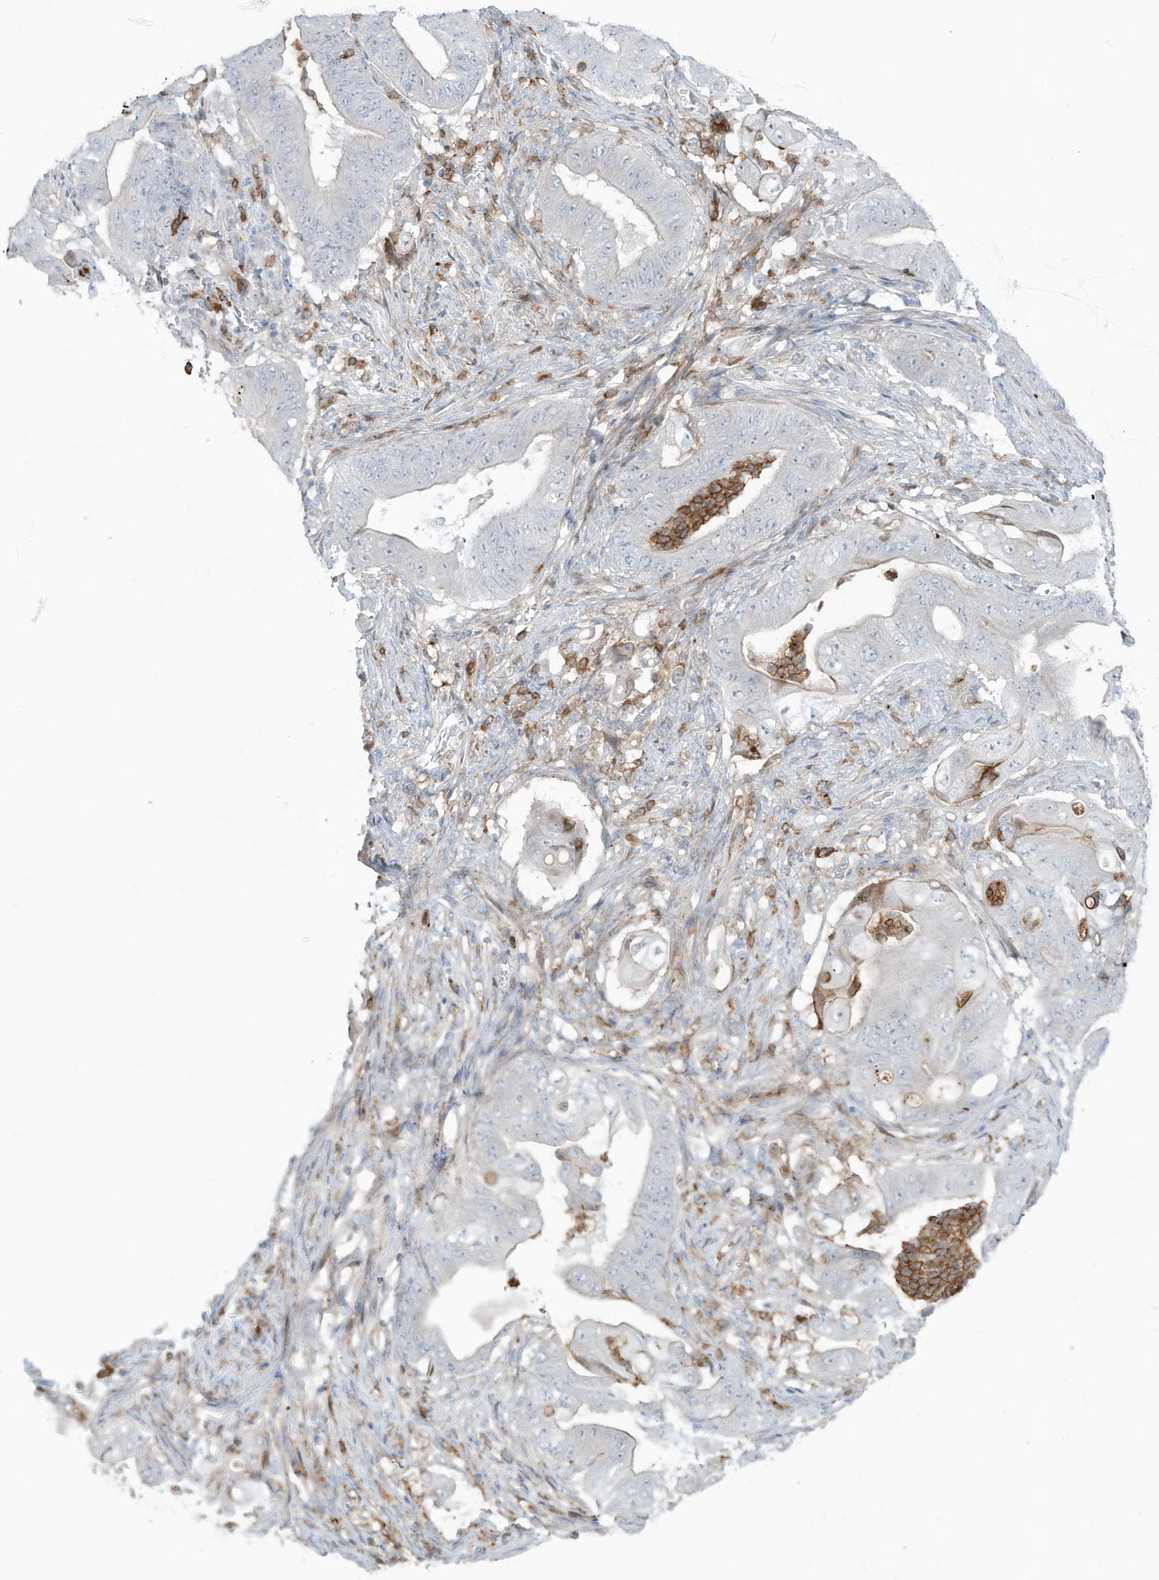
{"staining": {"intensity": "negative", "quantity": "none", "location": "none"}, "tissue": "stomach cancer", "cell_type": "Tumor cells", "image_type": "cancer", "snomed": [{"axis": "morphology", "description": "Adenocarcinoma, NOS"}, {"axis": "topography", "description": "Stomach"}], "caption": "This is an immunohistochemistry (IHC) image of stomach cancer. There is no expression in tumor cells.", "gene": "NOTO", "patient": {"sex": "female", "age": 73}}